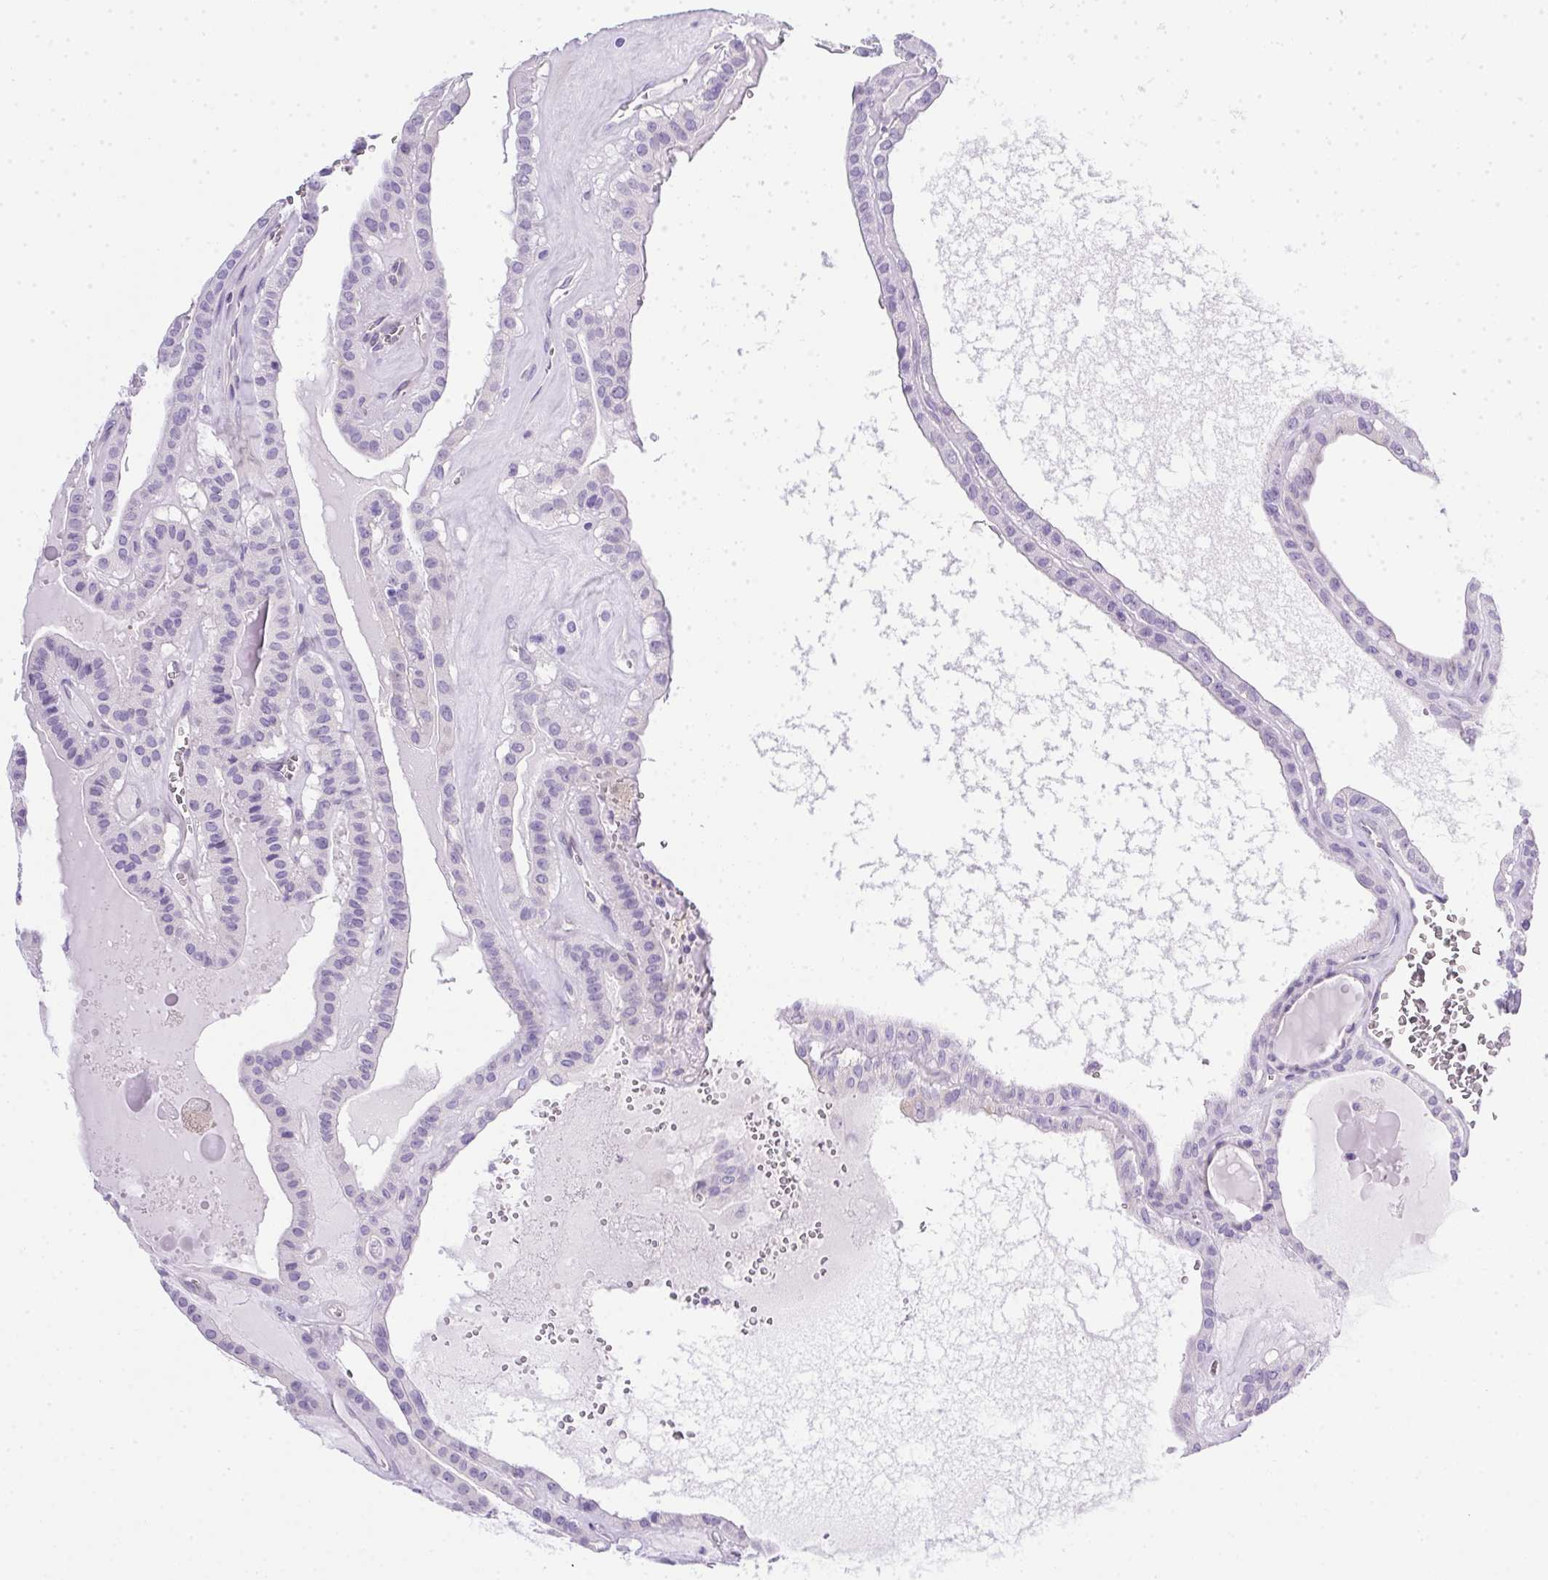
{"staining": {"intensity": "negative", "quantity": "none", "location": "none"}, "tissue": "thyroid cancer", "cell_type": "Tumor cells", "image_type": "cancer", "snomed": [{"axis": "morphology", "description": "Papillary adenocarcinoma, NOS"}, {"axis": "topography", "description": "Thyroid gland"}], "caption": "Thyroid cancer (papillary adenocarcinoma) was stained to show a protein in brown. There is no significant positivity in tumor cells.", "gene": "SPACA5B", "patient": {"sex": "male", "age": 52}}